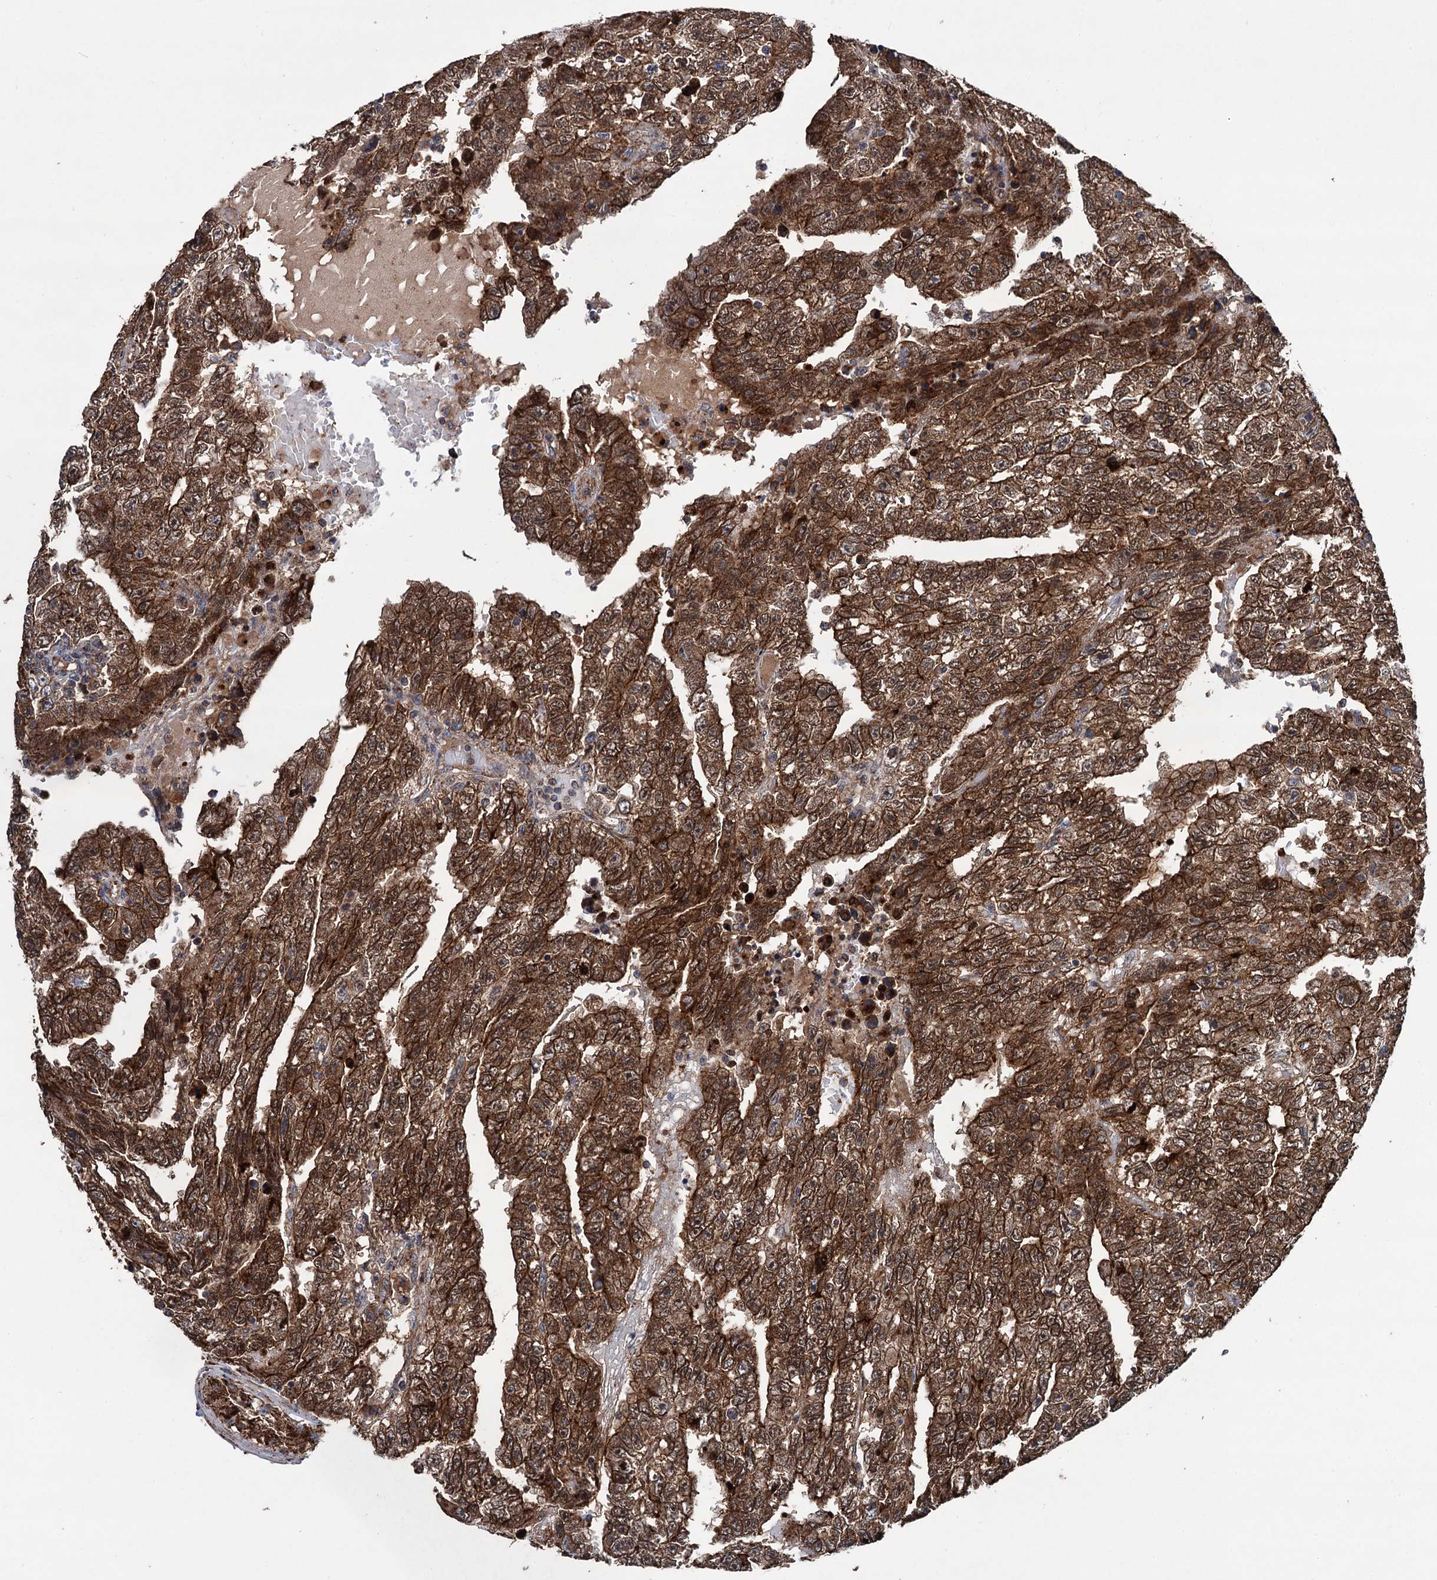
{"staining": {"intensity": "strong", "quantity": ">75%", "location": "cytoplasmic/membranous"}, "tissue": "testis cancer", "cell_type": "Tumor cells", "image_type": "cancer", "snomed": [{"axis": "morphology", "description": "Carcinoma, Embryonal, NOS"}, {"axis": "topography", "description": "Testis"}], "caption": "DAB (3,3'-diaminobenzidine) immunohistochemical staining of human embryonal carcinoma (testis) reveals strong cytoplasmic/membranous protein staining in about >75% of tumor cells. The protein of interest is shown in brown color, while the nuclei are stained blue.", "gene": "DGLUCY", "patient": {"sex": "male", "age": 25}}